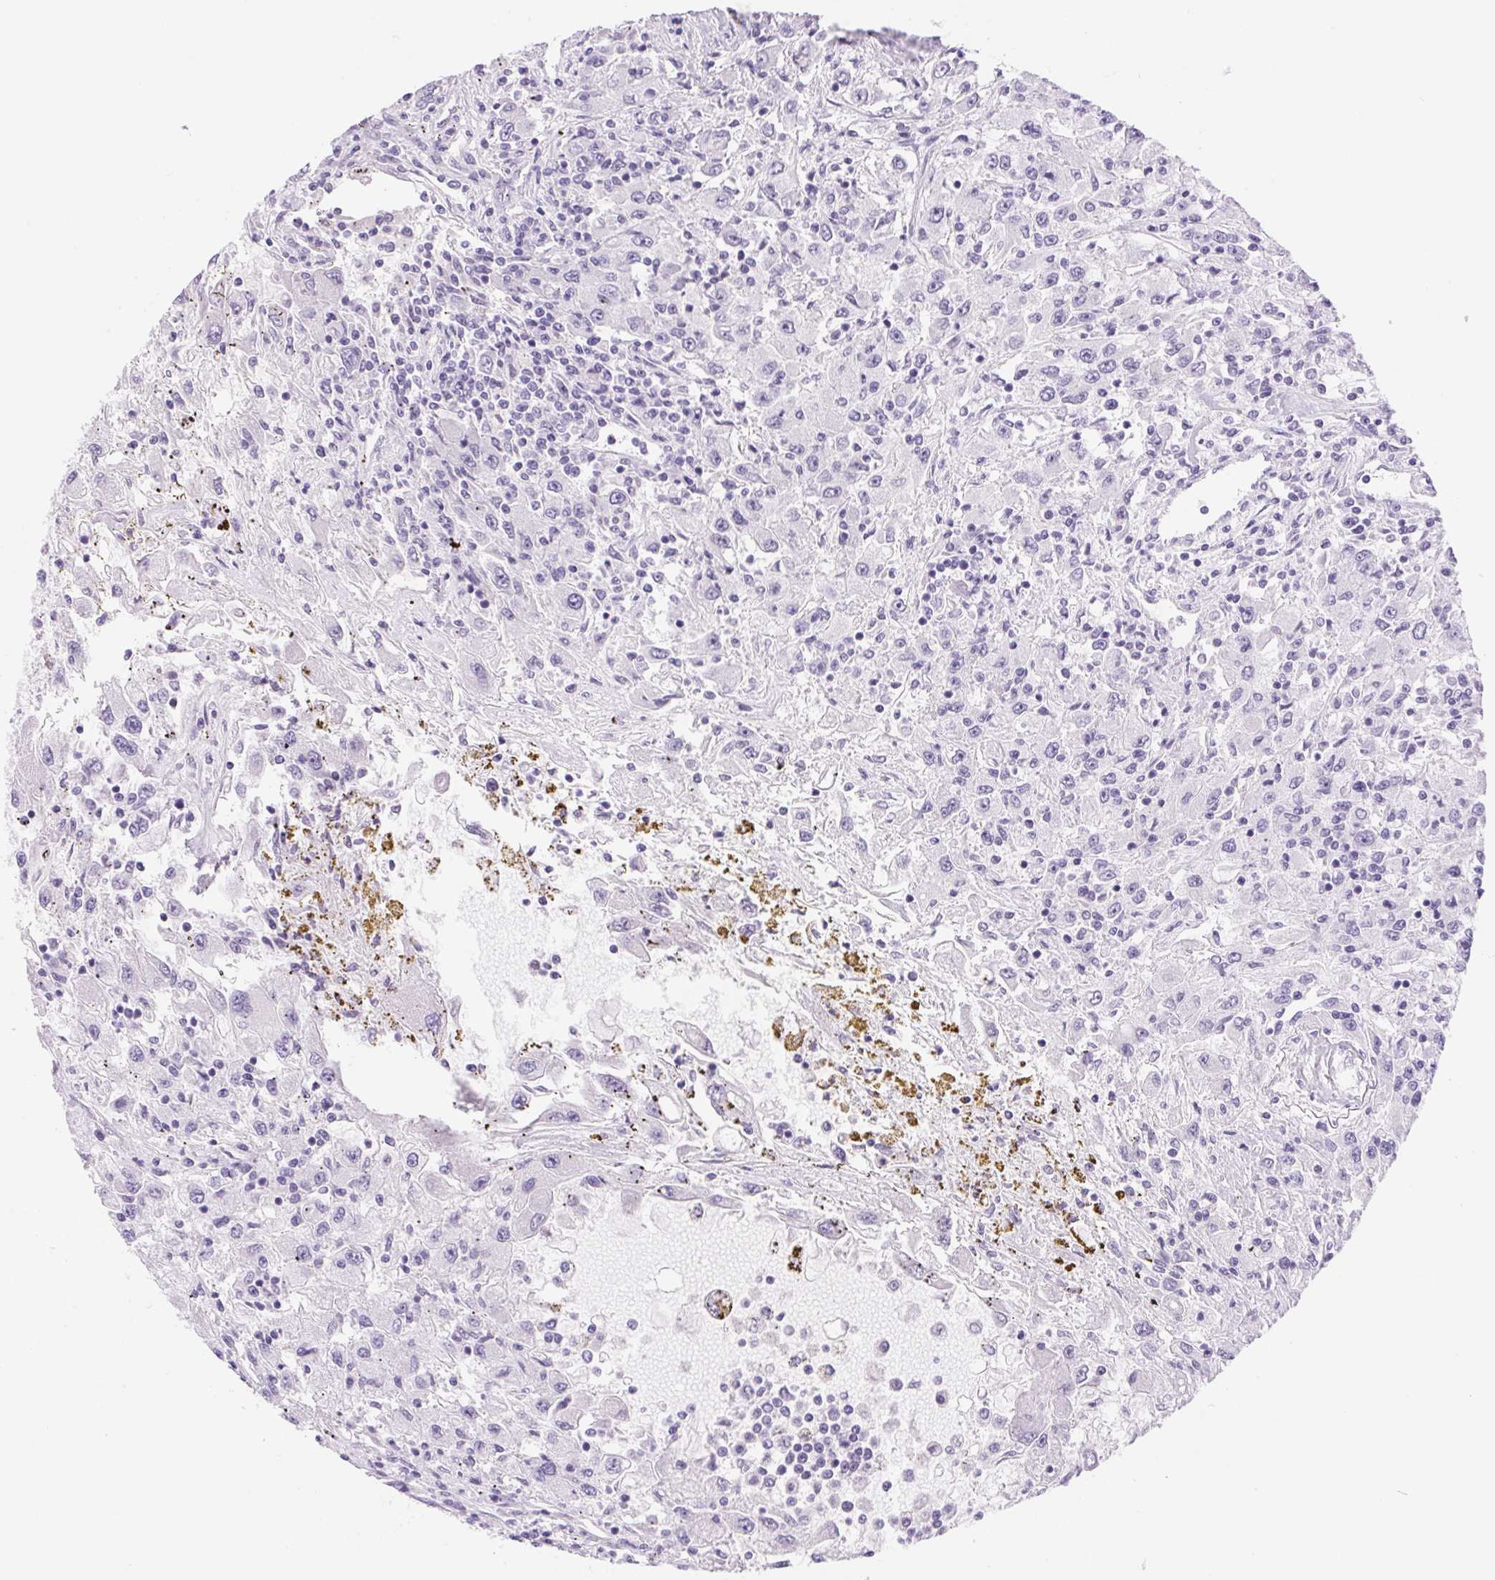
{"staining": {"intensity": "negative", "quantity": "none", "location": "none"}, "tissue": "renal cancer", "cell_type": "Tumor cells", "image_type": "cancer", "snomed": [{"axis": "morphology", "description": "Adenocarcinoma, NOS"}, {"axis": "topography", "description": "Kidney"}], "caption": "Human renal adenocarcinoma stained for a protein using IHC exhibits no positivity in tumor cells.", "gene": "ASGR2", "patient": {"sex": "female", "age": 67}}